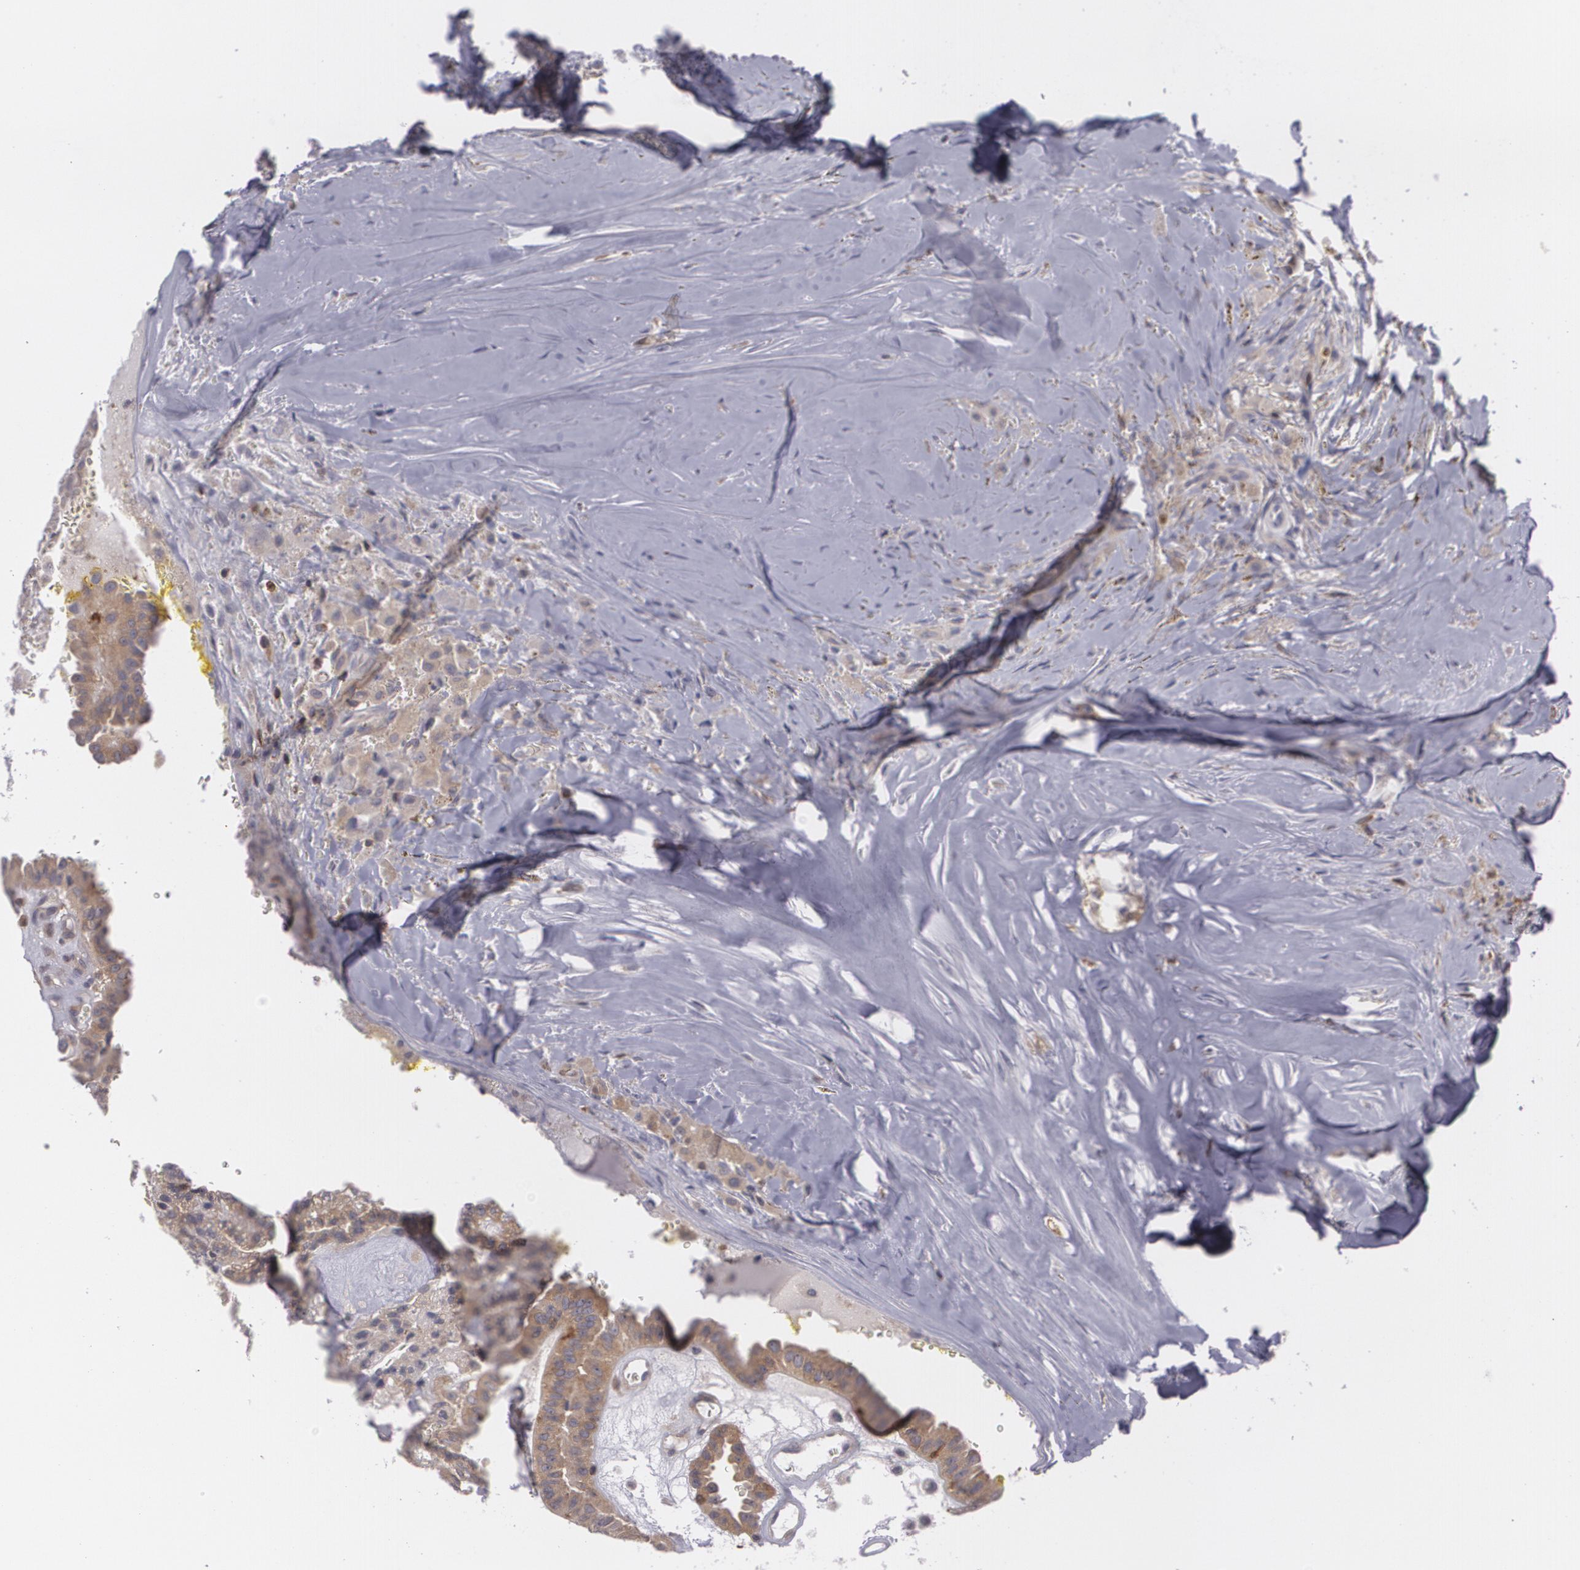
{"staining": {"intensity": "moderate", "quantity": ">75%", "location": "cytoplasmic/membranous"}, "tissue": "thyroid cancer", "cell_type": "Tumor cells", "image_type": "cancer", "snomed": [{"axis": "morphology", "description": "Papillary adenocarcinoma, NOS"}, {"axis": "topography", "description": "Thyroid gland"}], "caption": "About >75% of tumor cells in papillary adenocarcinoma (thyroid) display moderate cytoplasmic/membranous protein positivity as visualized by brown immunohistochemical staining.", "gene": "BIN1", "patient": {"sex": "male", "age": 87}}